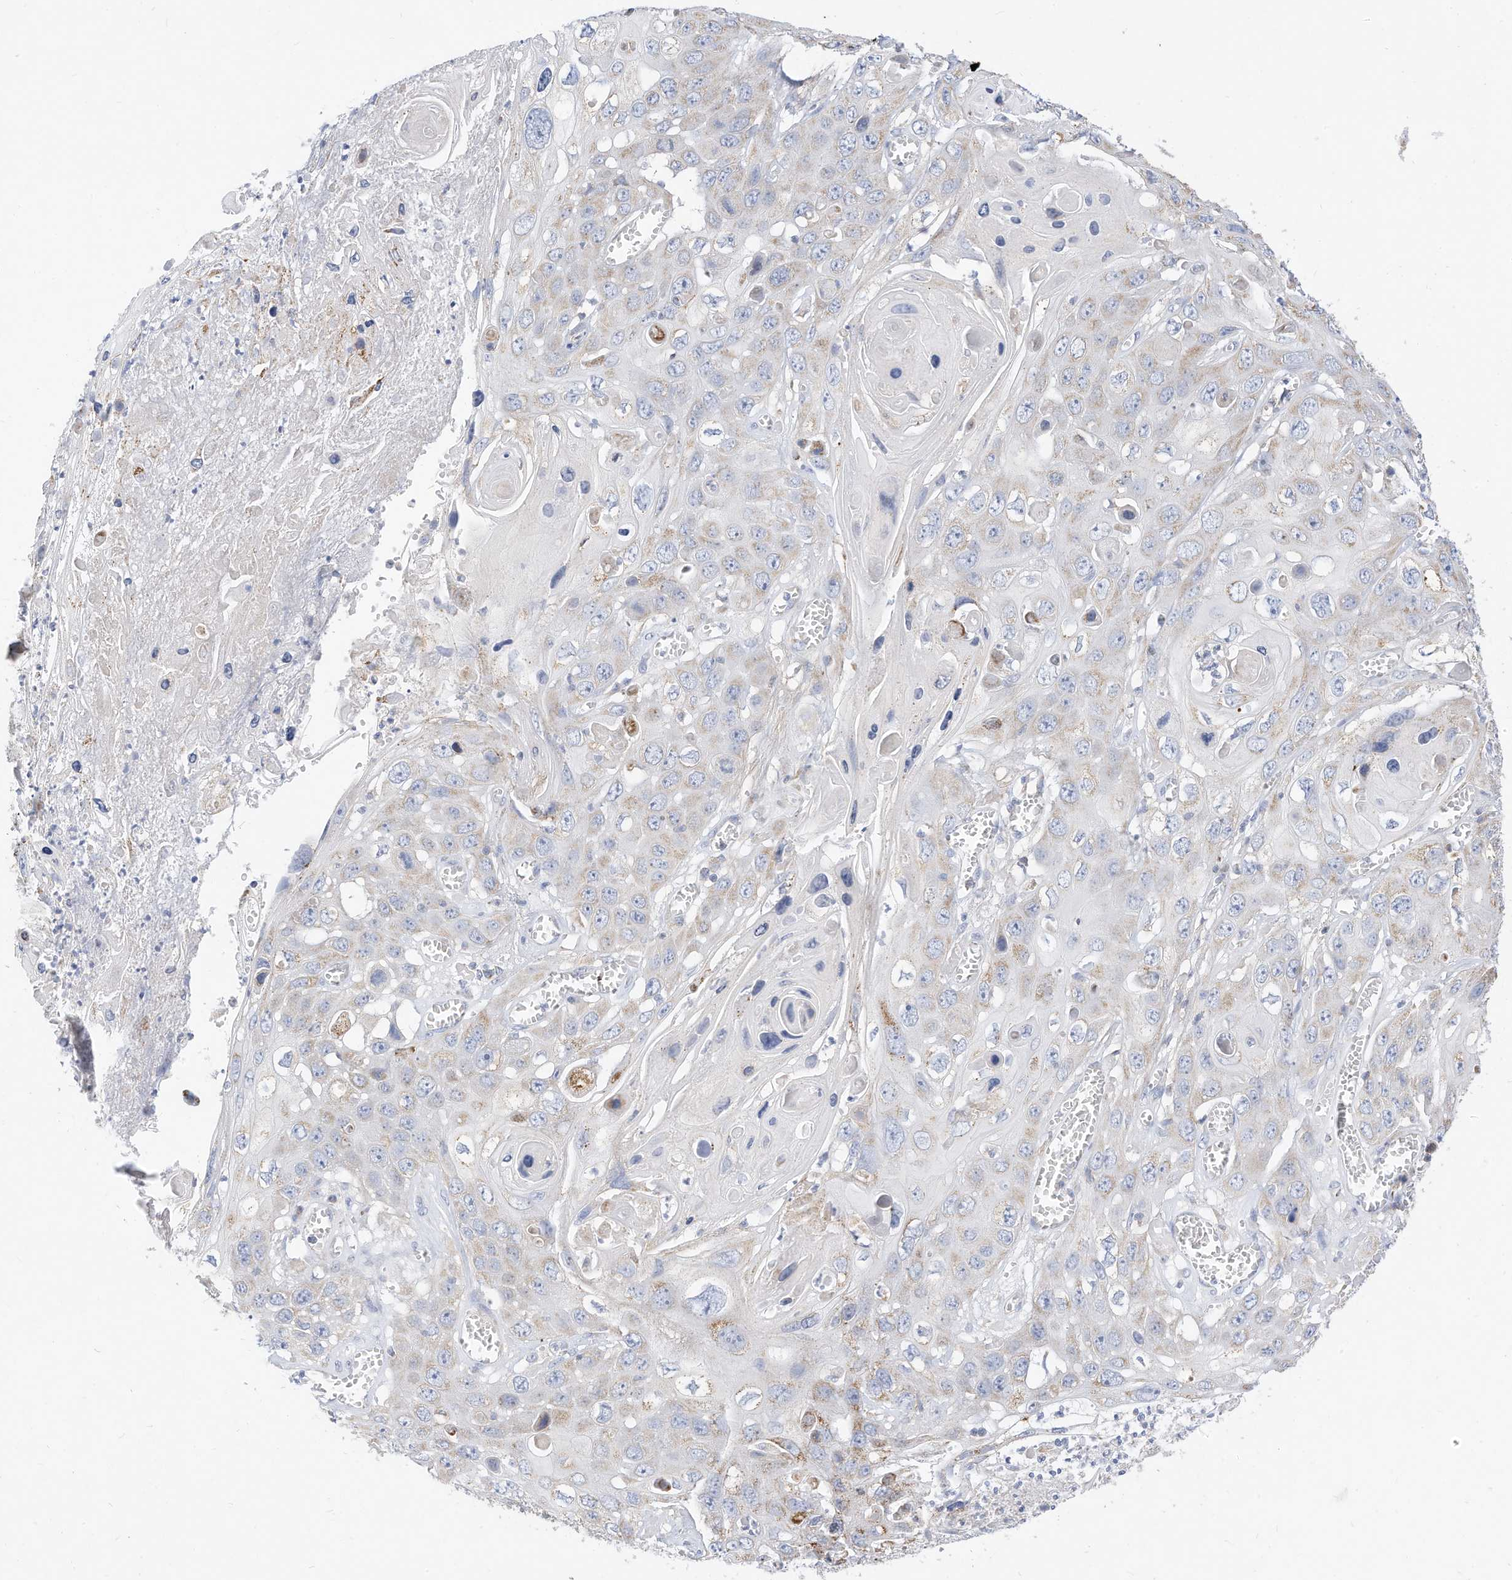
{"staining": {"intensity": "negative", "quantity": "none", "location": "none"}, "tissue": "skin cancer", "cell_type": "Tumor cells", "image_type": "cancer", "snomed": [{"axis": "morphology", "description": "Squamous cell carcinoma, NOS"}, {"axis": "topography", "description": "Skin"}], "caption": "Human skin cancer (squamous cell carcinoma) stained for a protein using immunohistochemistry reveals no staining in tumor cells.", "gene": "RHOH", "patient": {"sex": "male", "age": 55}}